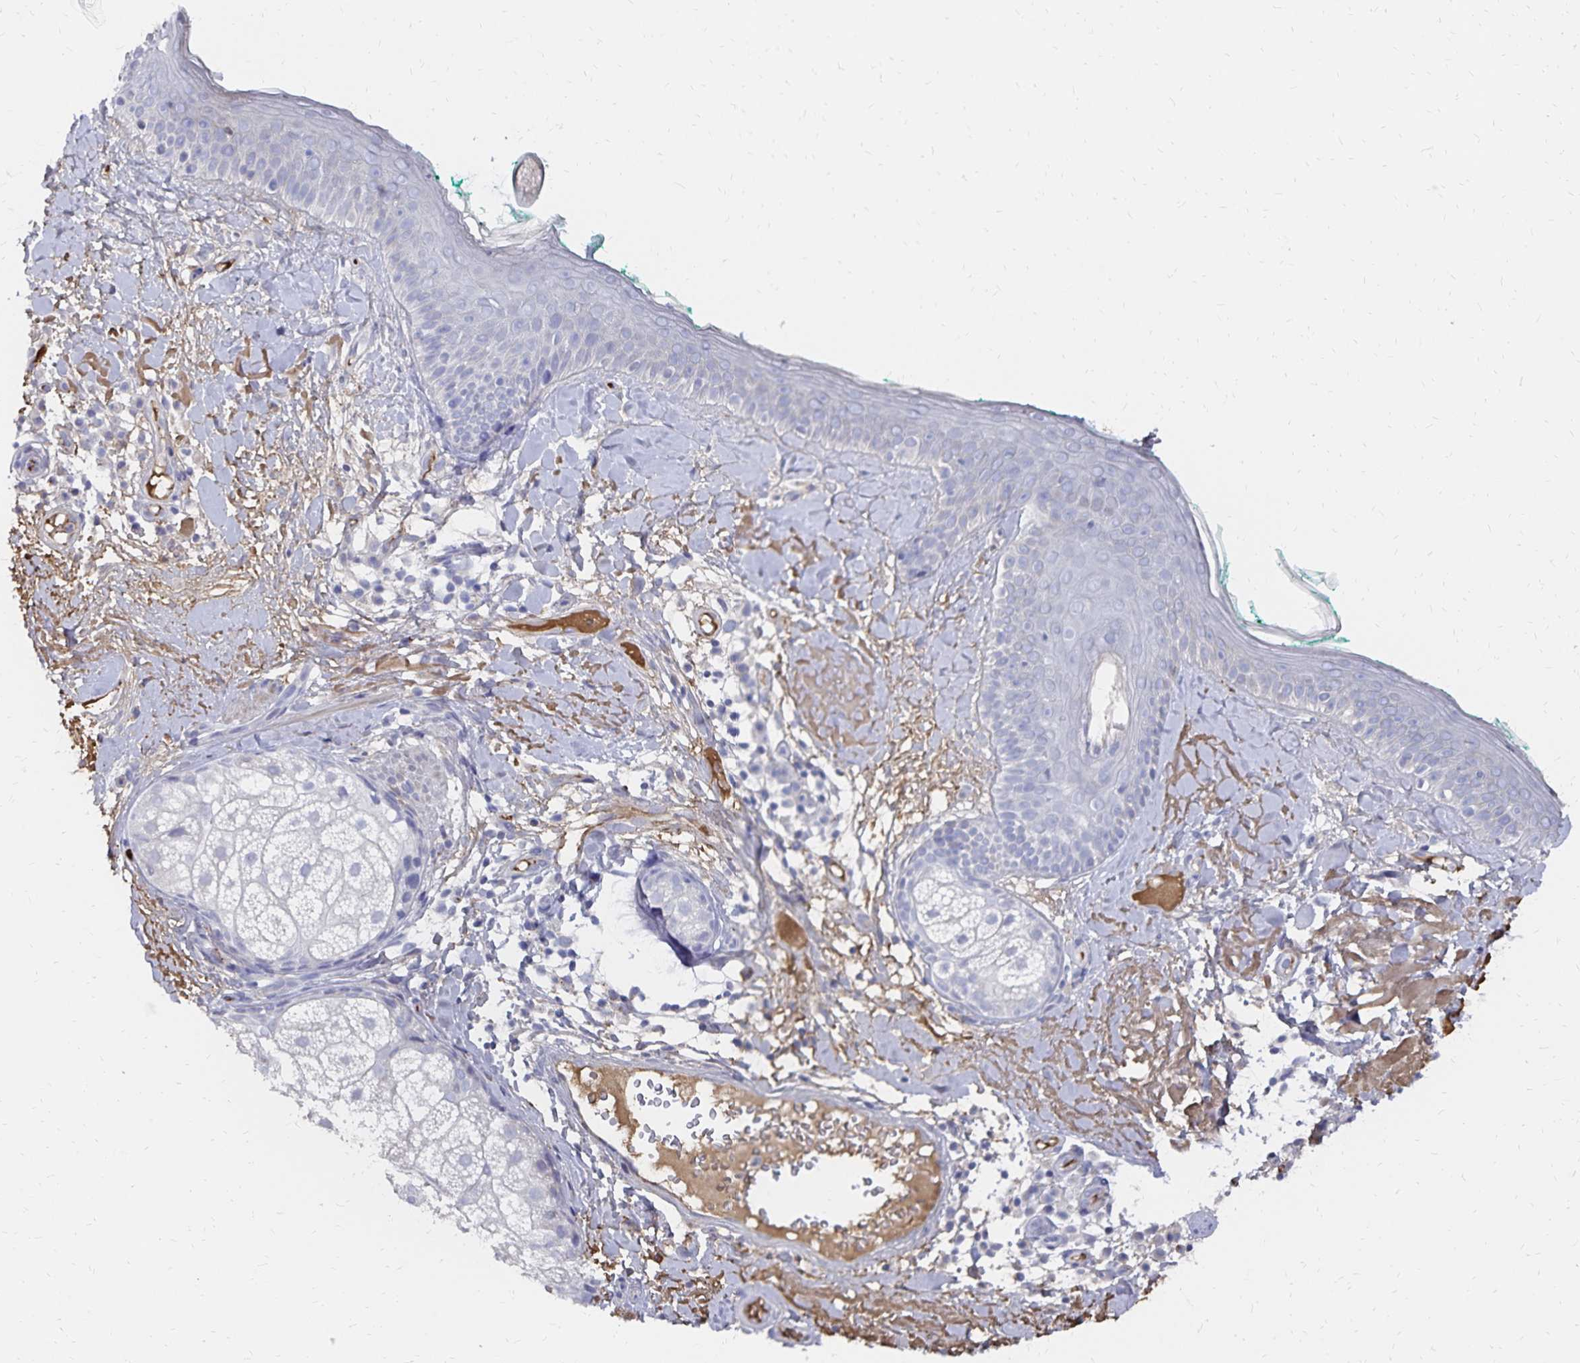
{"staining": {"intensity": "weak", "quantity": "25%-75%", "location": "cytoplasmic/membranous"}, "tissue": "skin", "cell_type": "Fibroblasts", "image_type": "normal", "snomed": [{"axis": "morphology", "description": "Normal tissue, NOS"}, {"axis": "topography", "description": "Skin"}], "caption": "Protein positivity by immunohistochemistry reveals weak cytoplasmic/membranous expression in about 25%-75% of fibroblasts in unremarkable skin.", "gene": "KISS1", "patient": {"sex": "male", "age": 73}}